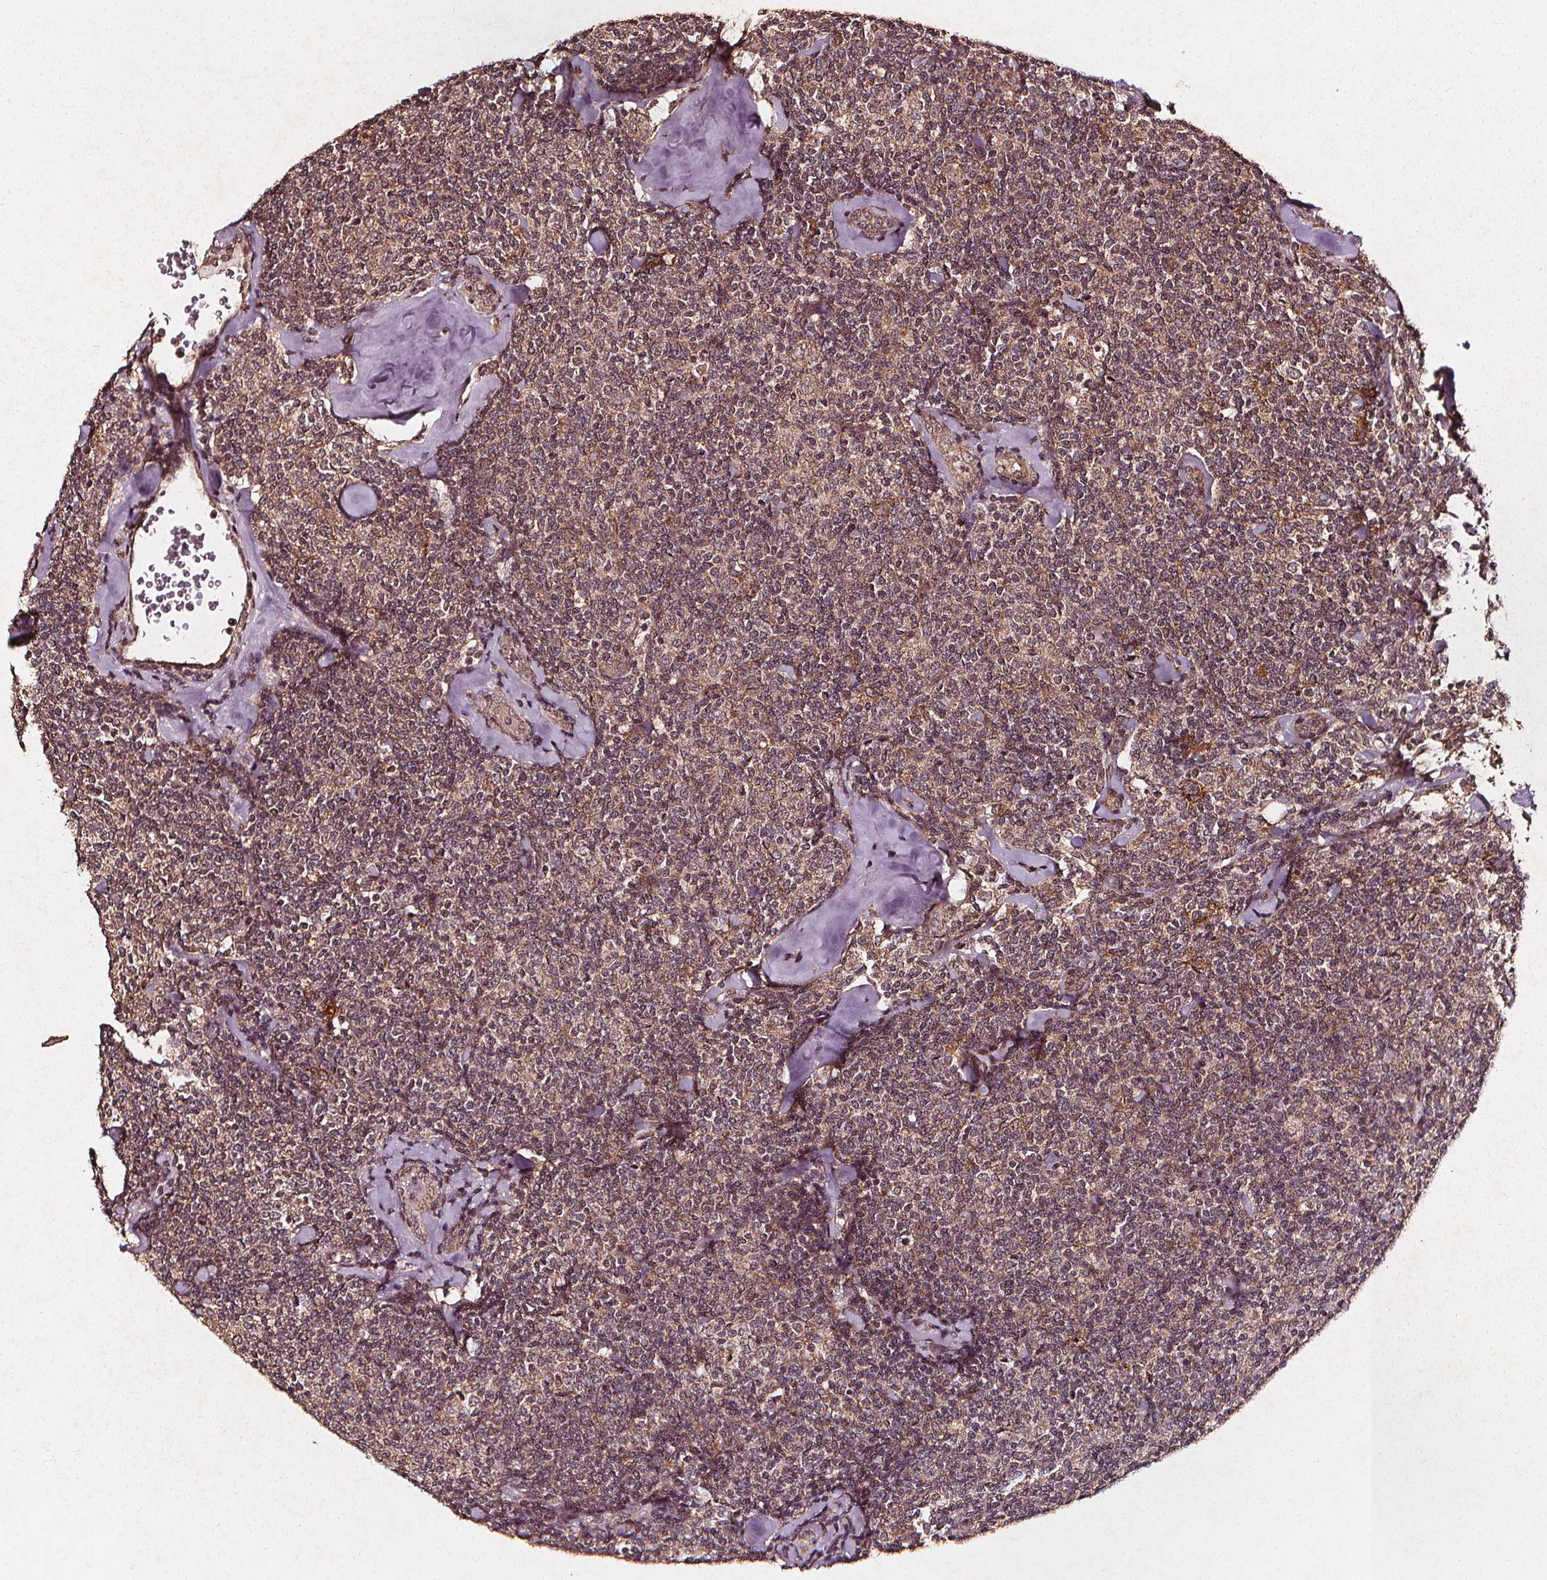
{"staining": {"intensity": "weak", "quantity": "25%-75%", "location": "cytoplasmic/membranous"}, "tissue": "lymphoma", "cell_type": "Tumor cells", "image_type": "cancer", "snomed": [{"axis": "morphology", "description": "Malignant lymphoma, non-Hodgkin's type, Low grade"}, {"axis": "topography", "description": "Lymph node"}], "caption": "A histopathology image of human malignant lymphoma, non-Hodgkin's type (low-grade) stained for a protein displays weak cytoplasmic/membranous brown staining in tumor cells. (Stains: DAB in brown, nuclei in blue, Microscopy: brightfield microscopy at high magnification).", "gene": "ABCA1", "patient": {"sex": "female", "age": 56}}